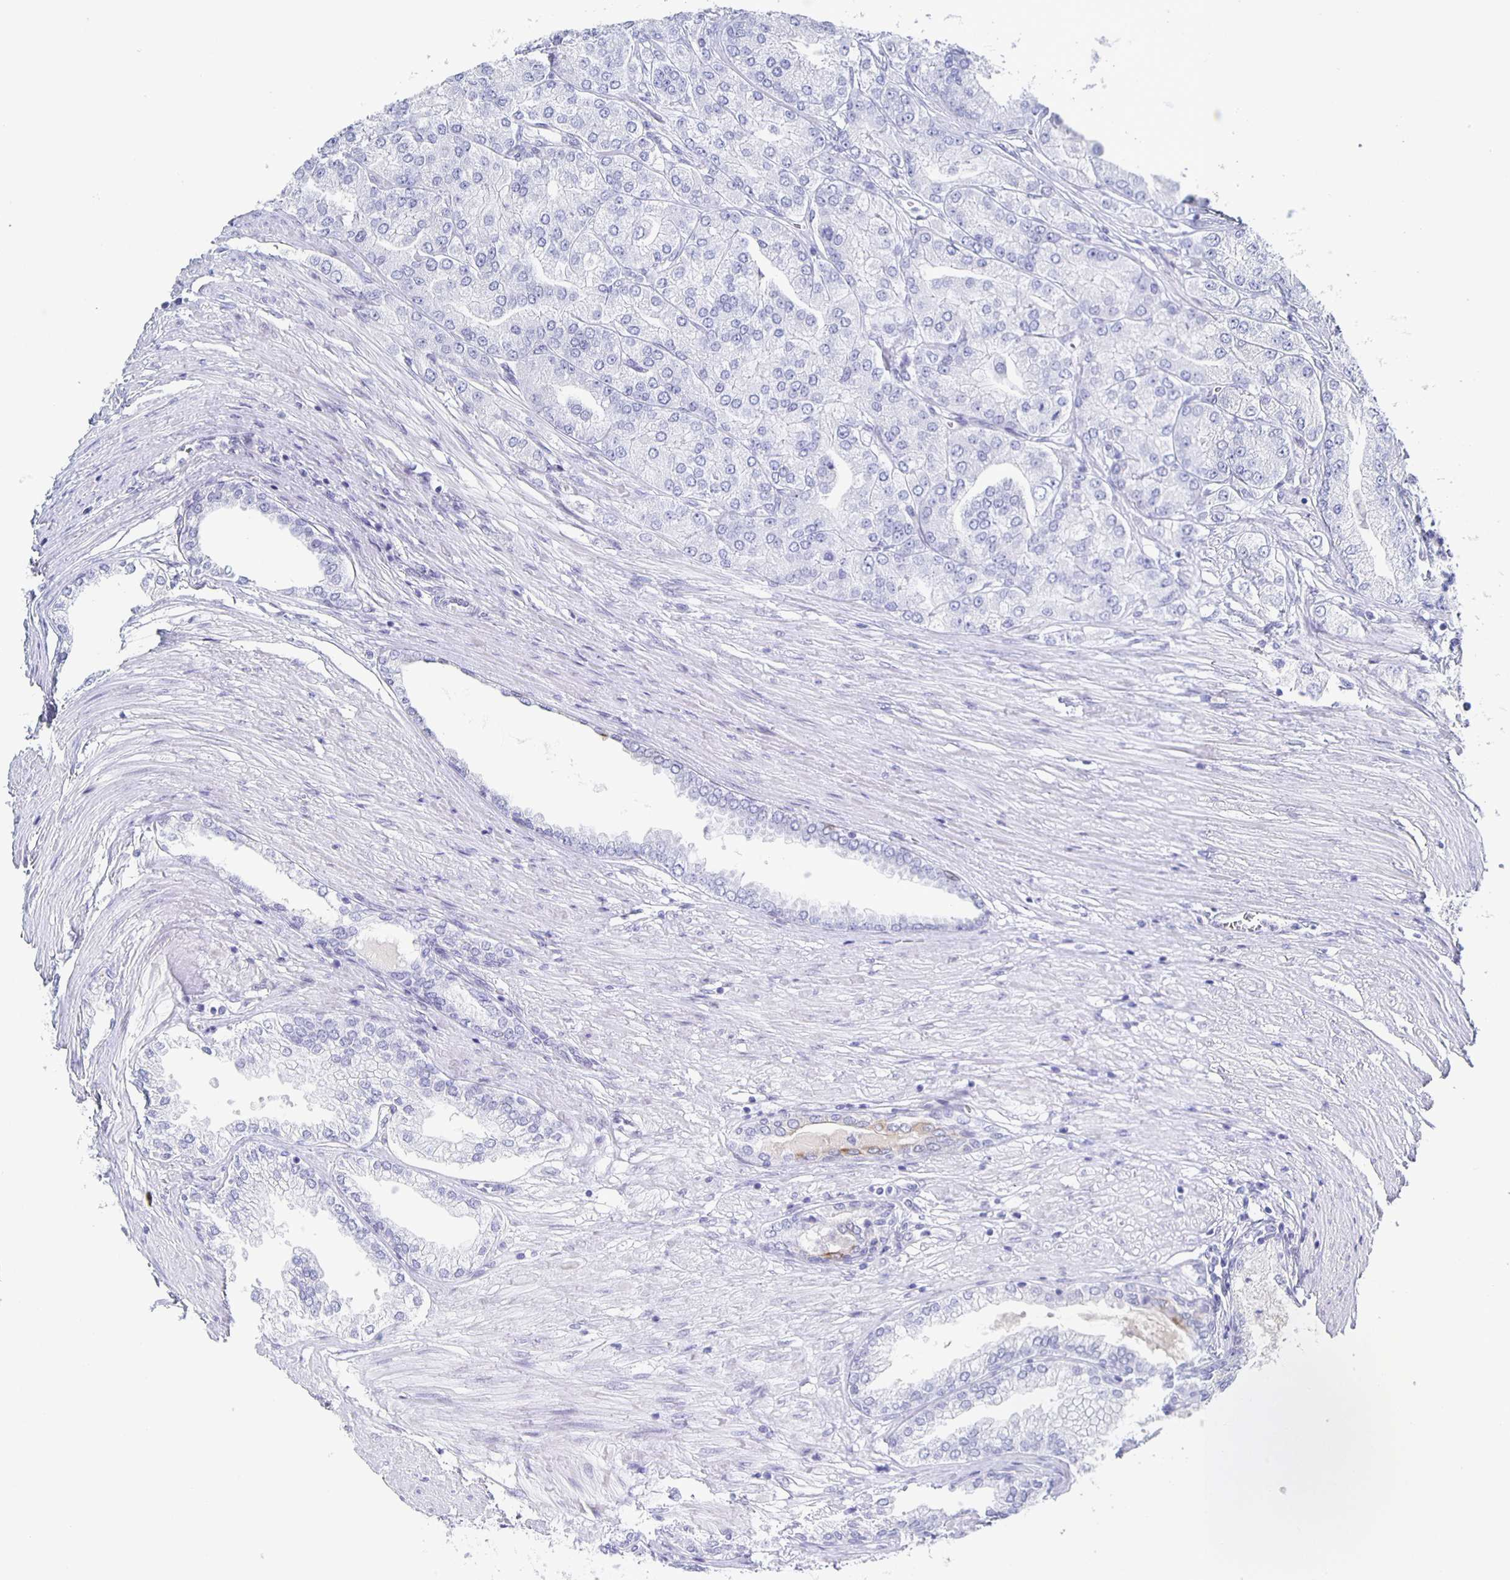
{"staining": {"intensity": "negative", "quantity": "none", "location": "none"}, "tissue": "prostate cancer", "cell_type": "Tumor cells", "image_type": "cancer", "snomed": [{"axis": "morphology", "description": "Adenocarcinoma, High grade"}, {"axis": "topography", "description": "Prostate"}], "caption": "High power microscopy histopathology image of an IHC histopathology image of prostate cancer, revealing no significant staining in tumor cells. The staining is performed using DAB (3,3'-diaminobenzidine) brown chromogen with nuclei counter-stained in using hematoxylin.", "gene": "CCDC17", "patient": {"sex": "male", "age": 61}}